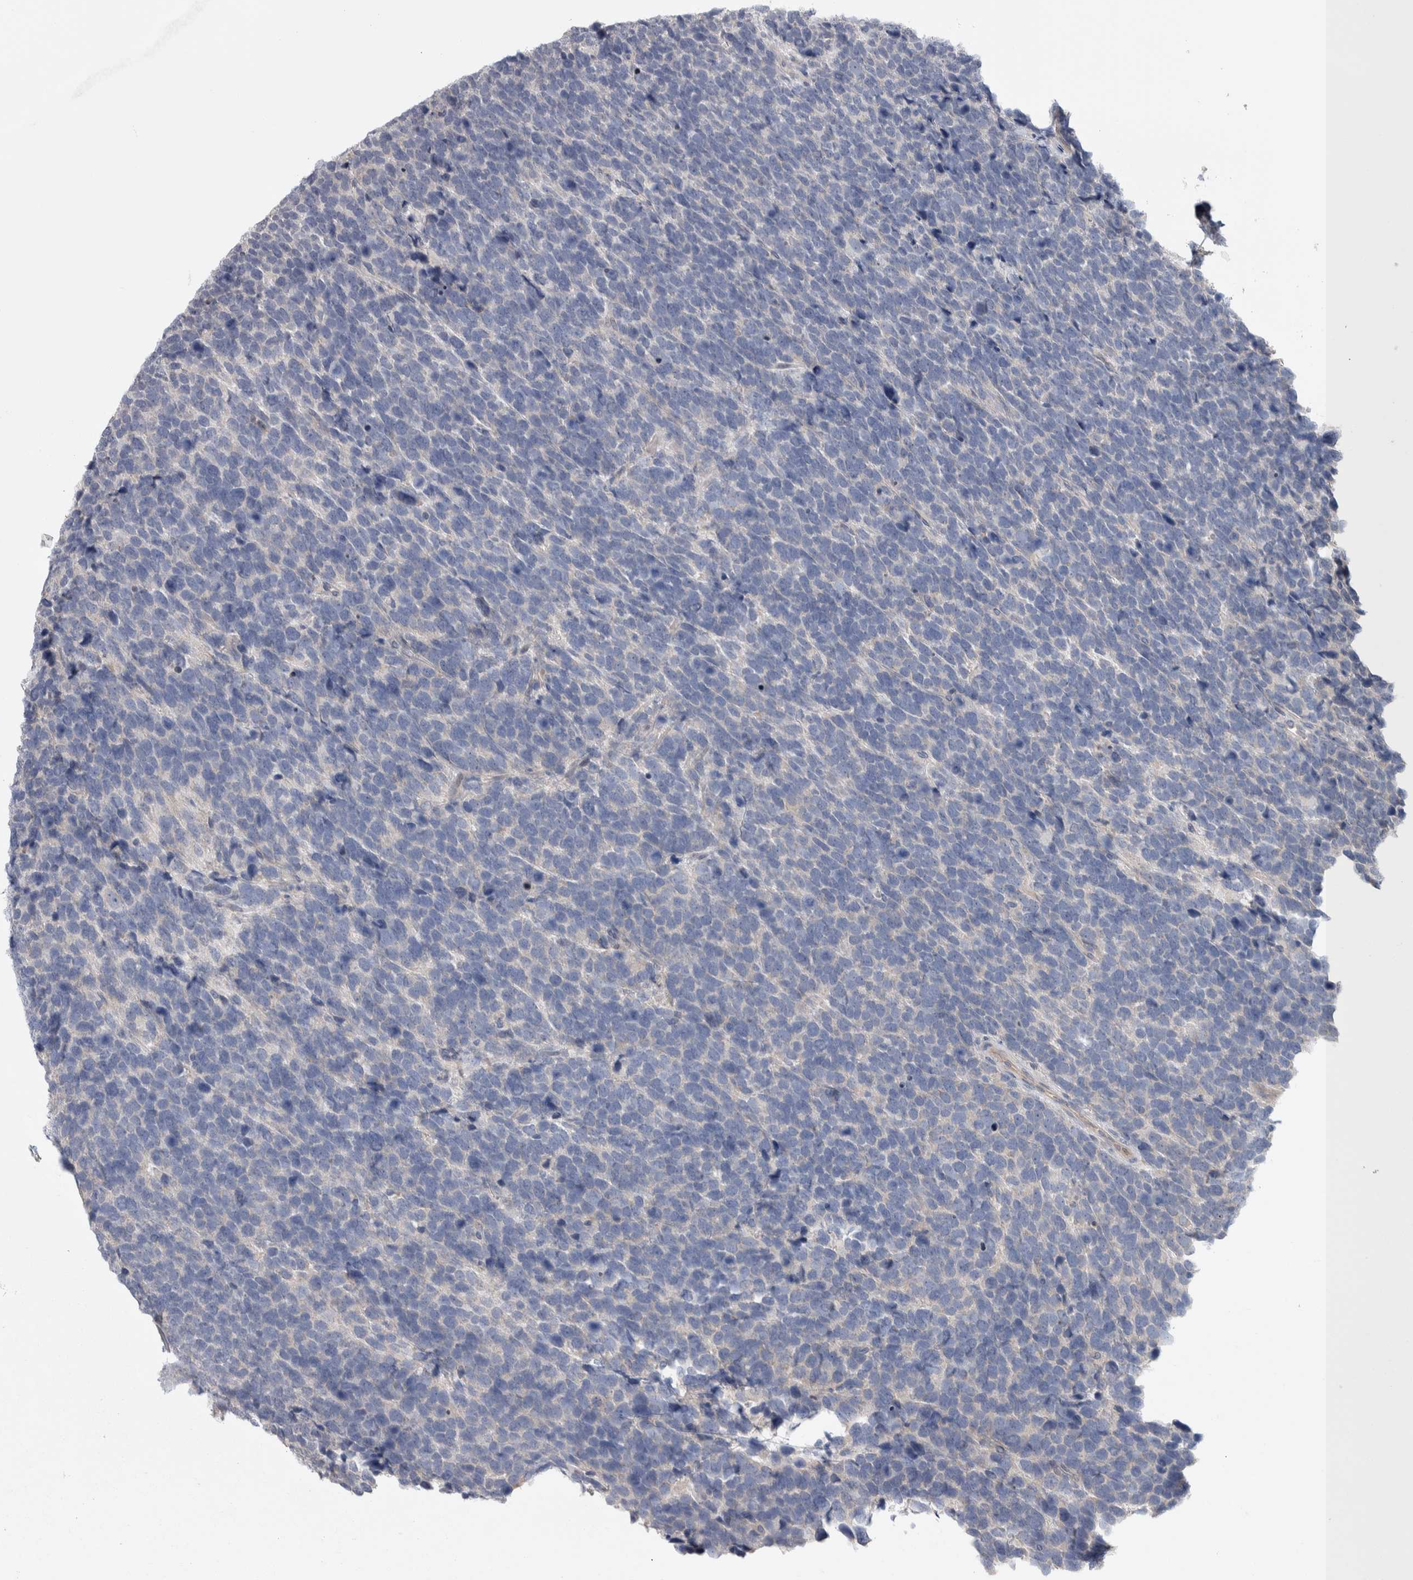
{"staining": {"intensity": "negative", "quantity": "none", "location": "none"}, "tissue": "urothelial cancer", "cell_type": "Tumor cells", "image_type": "cancer", "snomed": [{"axis": "morphology", "description": "Urothelial carcinoma, High grade"}, {"axis": "topography", "description": "Urinary bladder"}], "caption": "This photomicrograph is of urothelial carcinoma (high-grade) stained with immunohistochemistry to label a protein in brown with the nuclei are counter-stained blue. There is no expression in tumor cells.", "gene": "IBTK", "patient": {"sex": "female", "age": 82}}